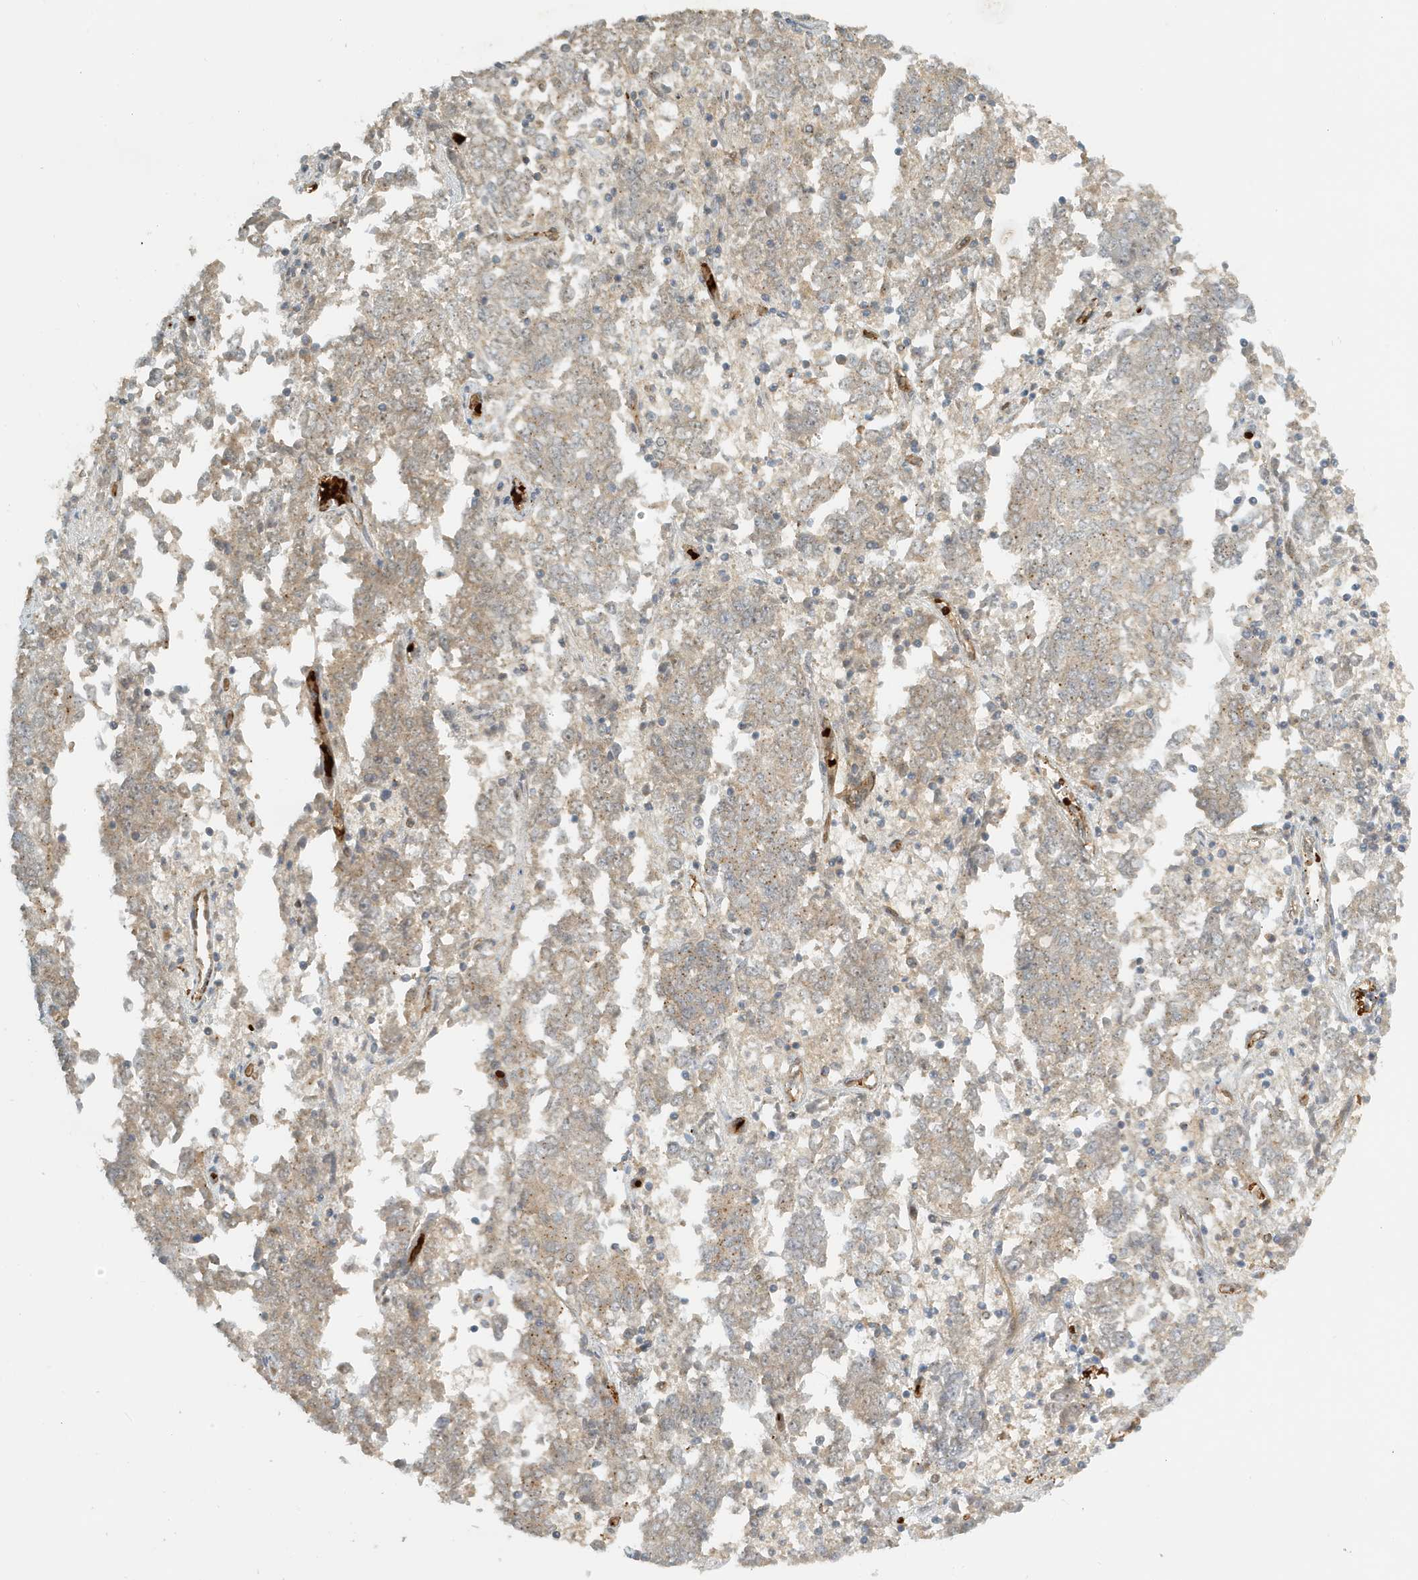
{"staining": {"intensity": "weak", "quantity": "<25%", "location": "cytoplasmic/membranous"}, "tissue": "endometrial cancer", "cell_type": "Tumor cells", "image_type": "cancer", "snomed": [{"axis": "morphology", "description": "Adenocarcinoma, NOS"}, {"axis": "topography", "description": "Endometrium"}], "caption": "Endometrial adenocarcinoma was stained to show a protein in brown. There is no significant staining in tumor cells.", "gene": "FYCO1", "patient": {"sex": "female", "age": 80}}